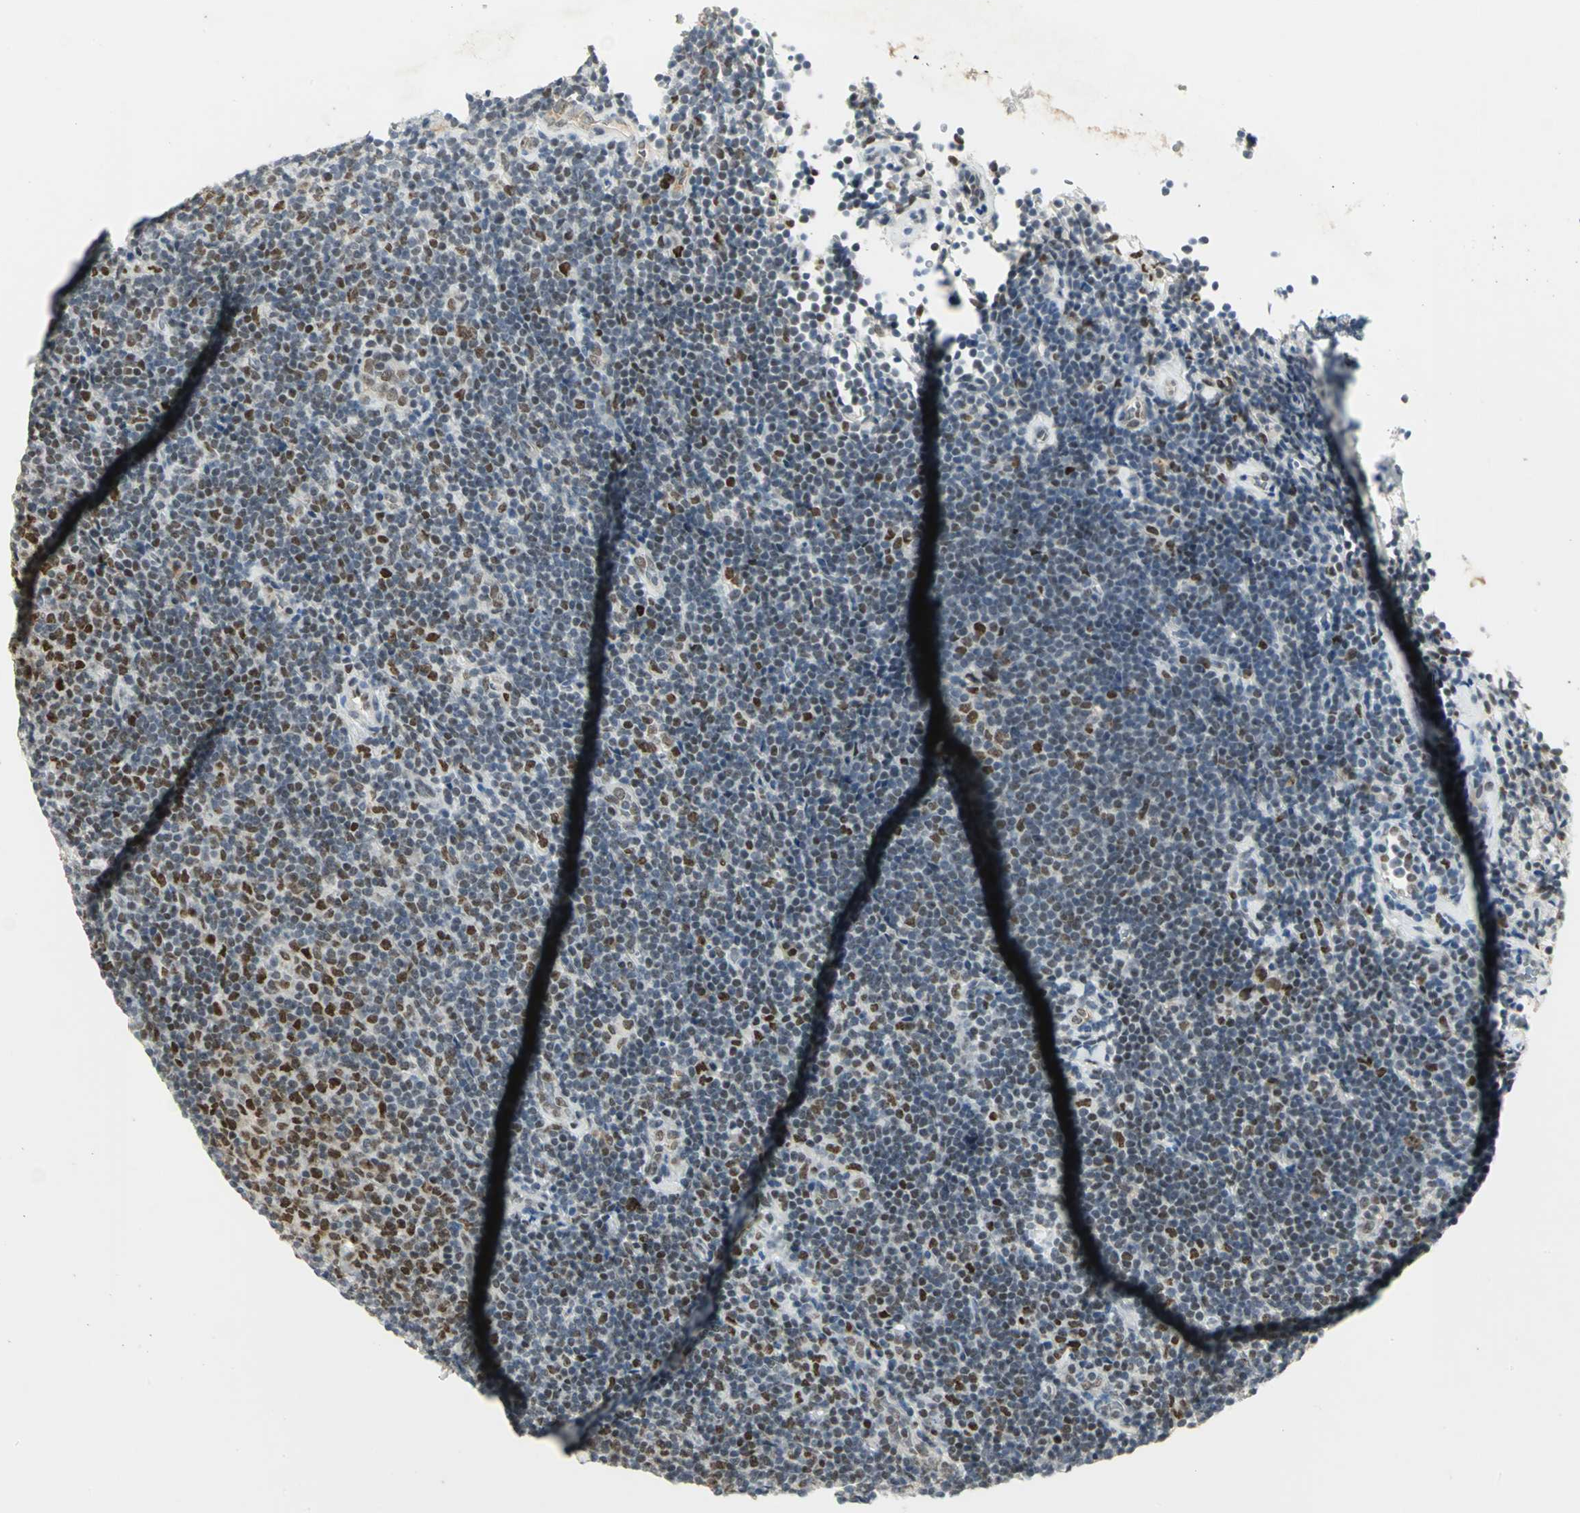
{"staining": {"intensity": "strong", "quantity": "<25%", "location": "nuclear"}, "tissue": "lymphoma", "cell_type": "Tumor cells", "image_type": "cancer", "snomed": [{"axis": "morphology", "description": "Malignant lymphoma, non-Hodgkin's type, Low grade"}, {"axis": "topography", "description": "Lymph node"}], "caption": "This is an image of IHC staining of lymphoma, which shows strong positivity in the nuclear of tumor cells.", "gene": "AK6", "patient": {"sex": "male", "age": 70}}